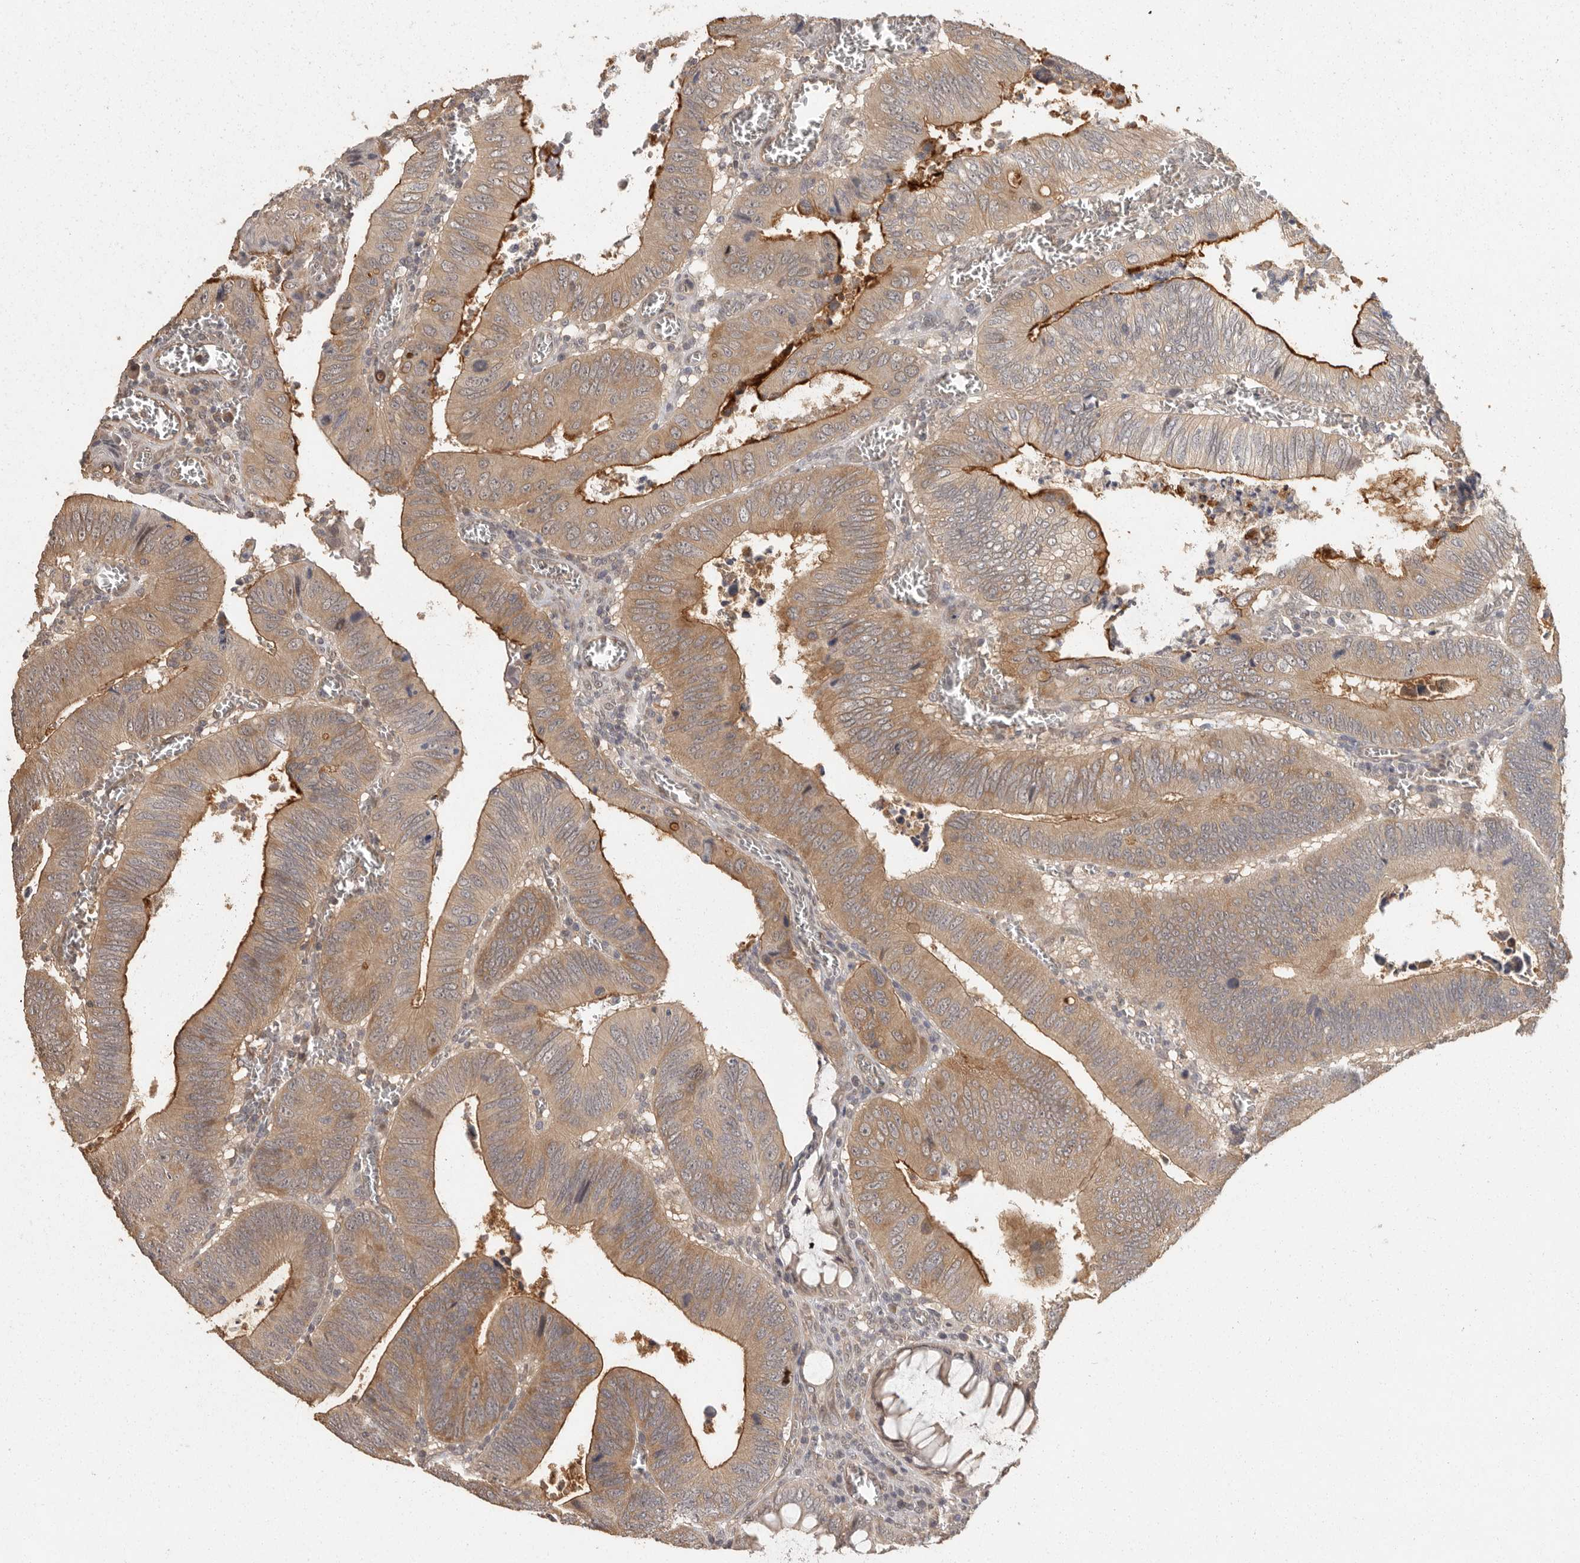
{"staining": {"intensity": "moderate", "quantity": ">75%", "location": "cytoplasmic/membranous"}, "tissue": "colorectal cancer", "cell_type": "Tumor cells", "image_type": "cancer", "snomed": [{"axis": "morphology", "description": "Inflammation, NOS"}, {"axis": "morphology", "description": "Adenocarcinoma, NOS"}, {"axis": "topography", "description": "Colon"}], "caption": "Tumor cells demonstrate medium levels of moderate cytoplasmic/membranous staining in approximately >75% of cells in human adenocarcinoma (colorectal).", "gene": "BAIAP2", "patient": {"sex": "male", "age": 72}}